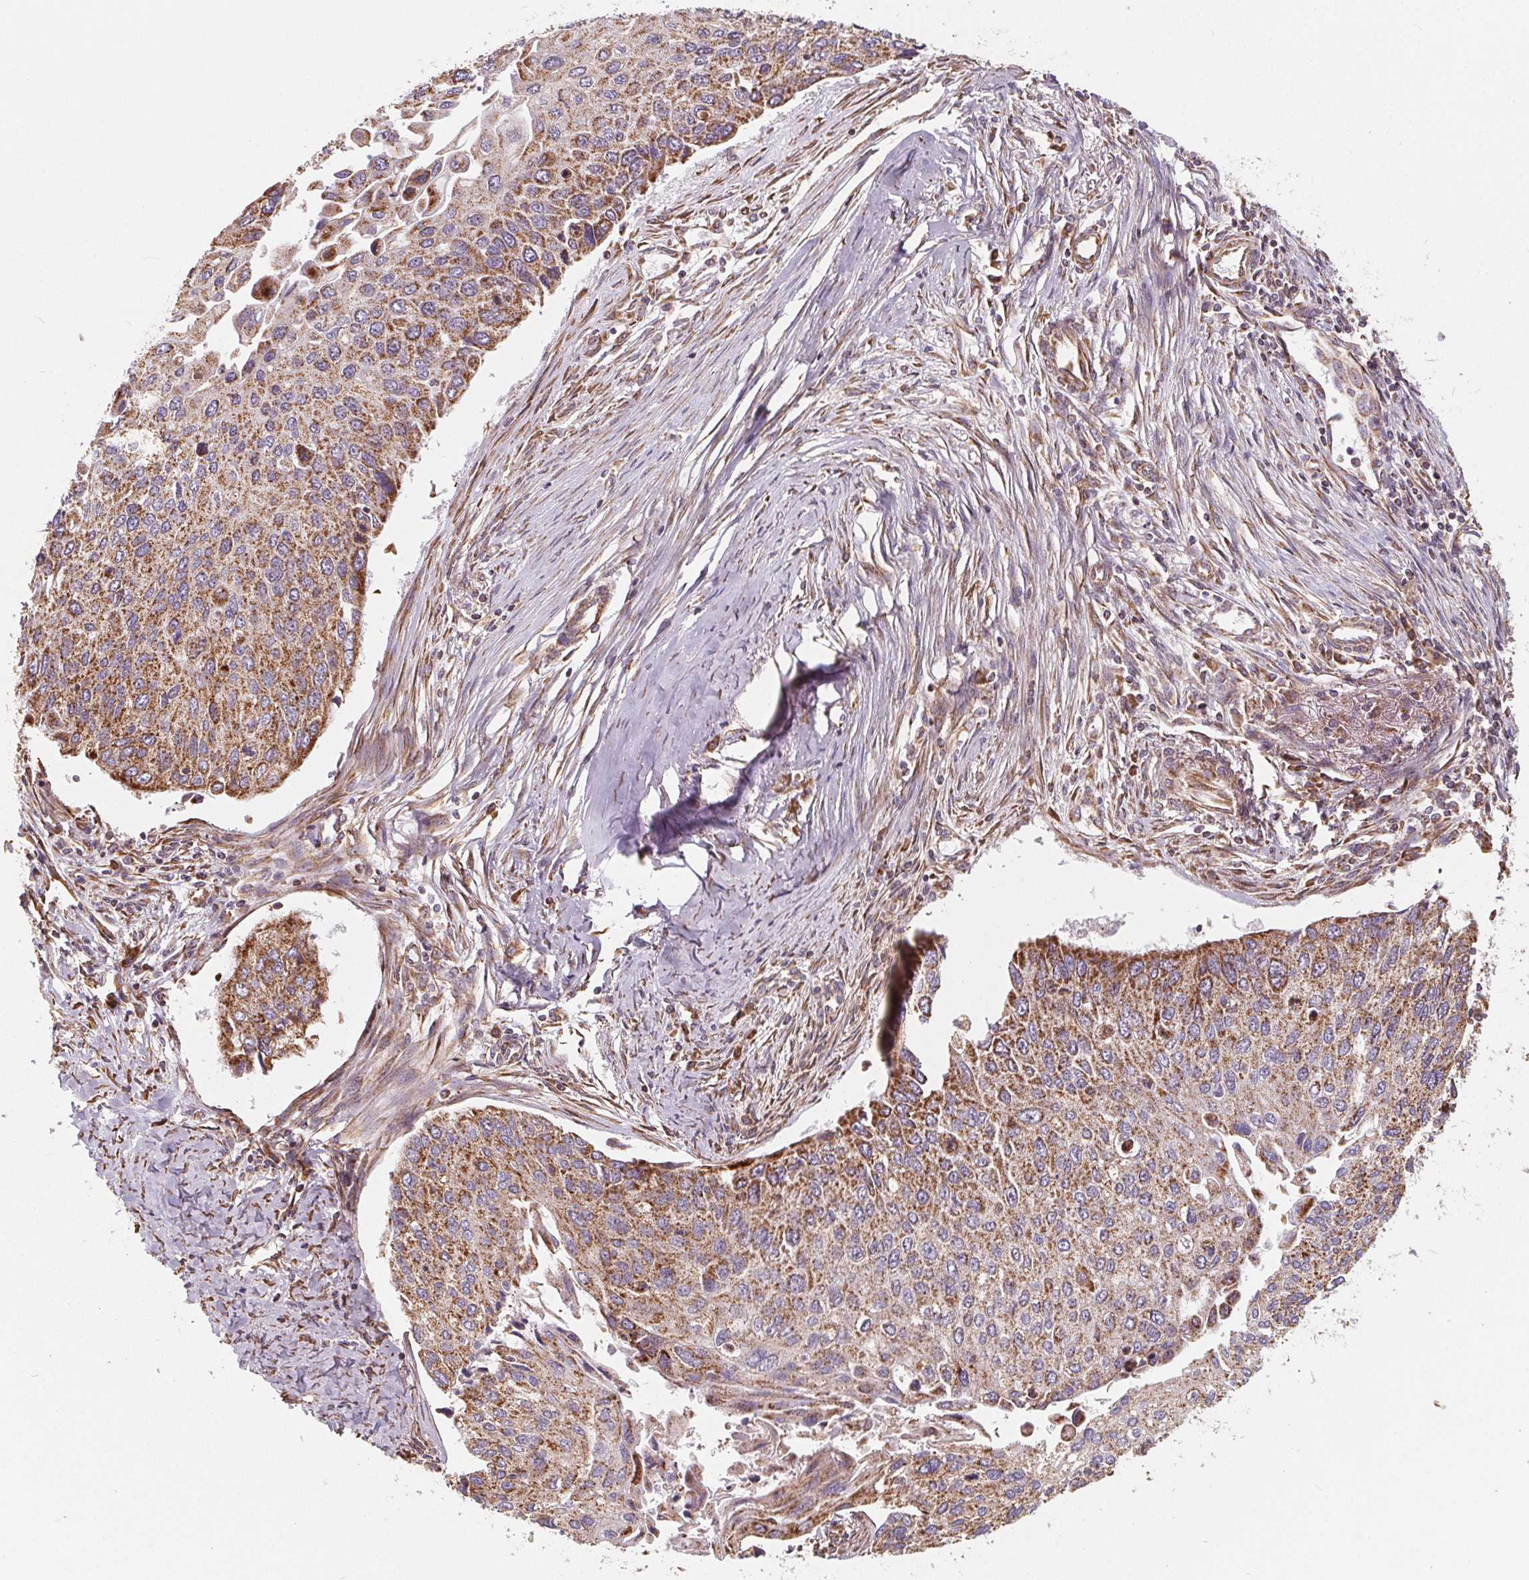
{"staining": {"intensity": "moderate", "quantity": ">75%", "location": "cytoplasmic/membranous"}, "tissue": "lung cancer", "cell_type": "Tumor cells", "image_type": "cancer", "snomed": [{"axis": "morphology", "description": "Squamous cell carcinoma, NOS"}, {"axis": "morphology", "description": "Squamous cell carcinoma, metastatic, NOS"}, {"axis": "topography", "description": "Lung"}], "caption": "This photomicrograph exhibits lung cancer (squamous cell carcinoma) stained with immunohistochemistry to label a protein in brown. The cytoplasmic/membranous of tumor cells show moderate positivity for the protein. Nuclei are counter-stained blue.", "gene": "PLSCR3", "patient": {"sex": "male", "age": 63}}